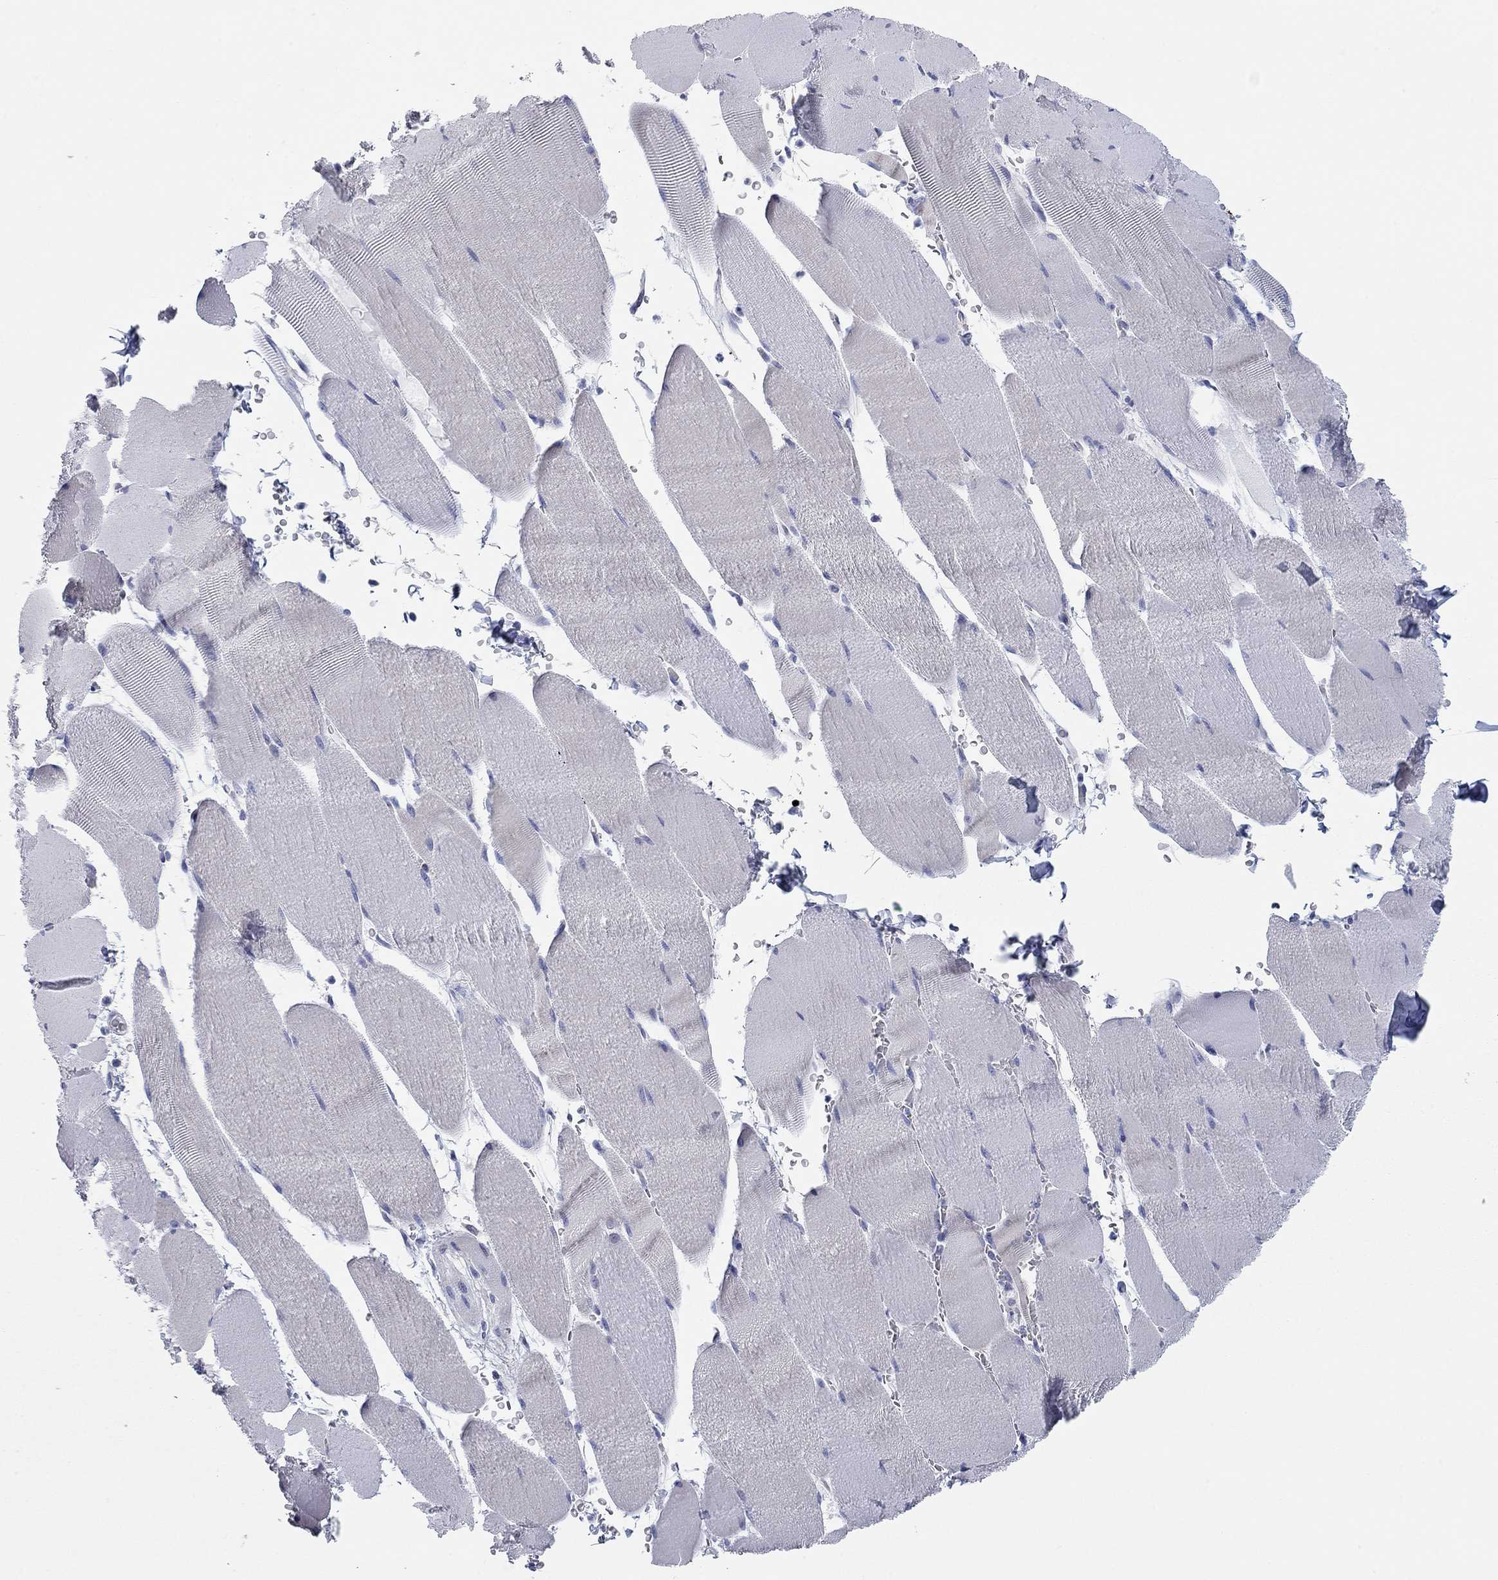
{"staining": {"intensity": "negative", "quantity": "none", "location": "none"}, "tissue": "skeletal muscle", "cell_type": "Myocytes", "image_type": "normal", "snomed": [{"axis": "morphology", "description": "Normal tissue, NOS"}, {"axis": "topography", "description": "Skeletal muscle"}], "caption": "High power microscopy histopathology image of an IHC image of normal skeletal muscle, revealing no significant expression in myocytes. Nuclei are stained in blue.", "gene": "CHI3L2", "patient": {"sex": "male", "age": 56}}